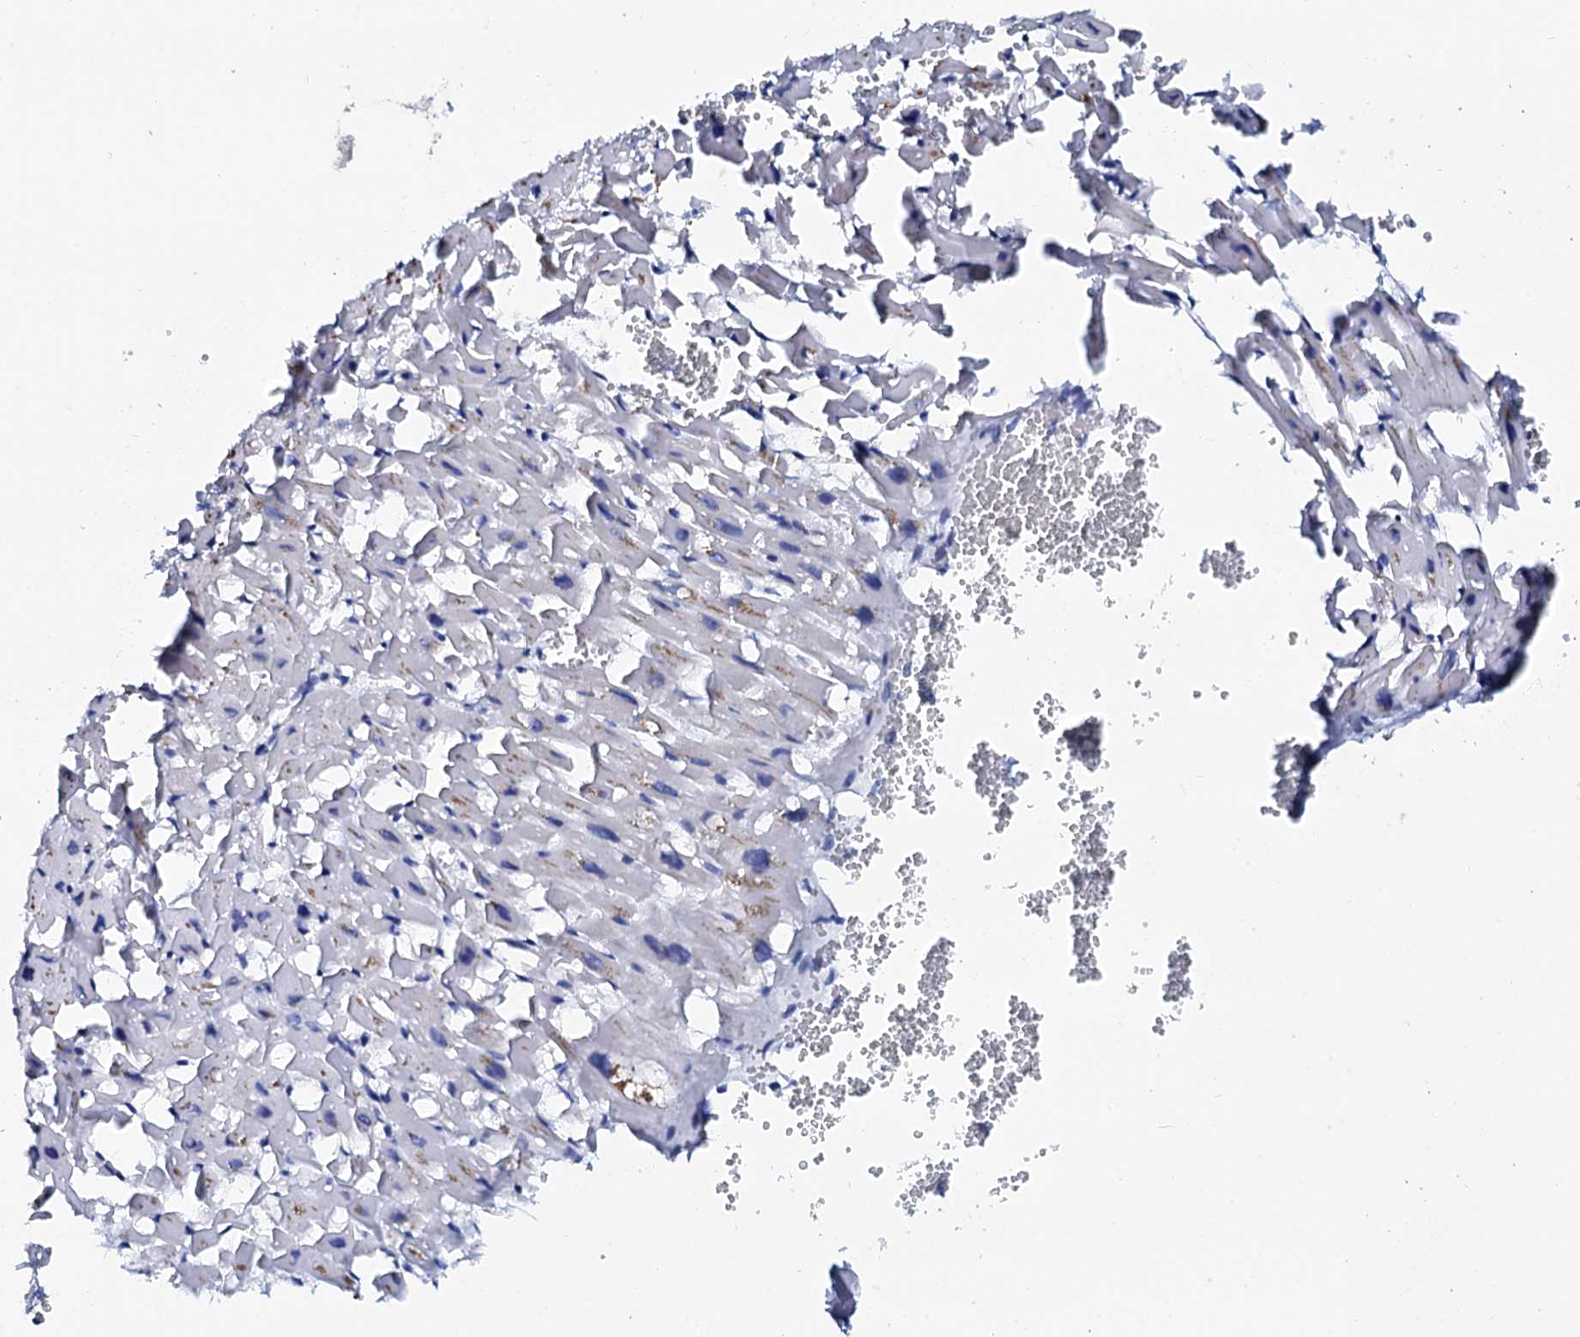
{"staining": {"intensity": "negative", "quantity": "none", "location": "none"}, "tissue": "heart muscle", "cell_type": "Cardiomyocytes", "image_type": "normal", "snomed": [{"axis": "morphology", "description": "Normal tissue, NOS"}, {"axis": "topography", "description": "Heart"}], "caption": "DAB immunohistochemical staining of unremarkable human heart muscle demonstrates no significant positivity in cardiomyocytes.", "gene": "SPATA19", "patient": {"sex": "female", "age": 64}}